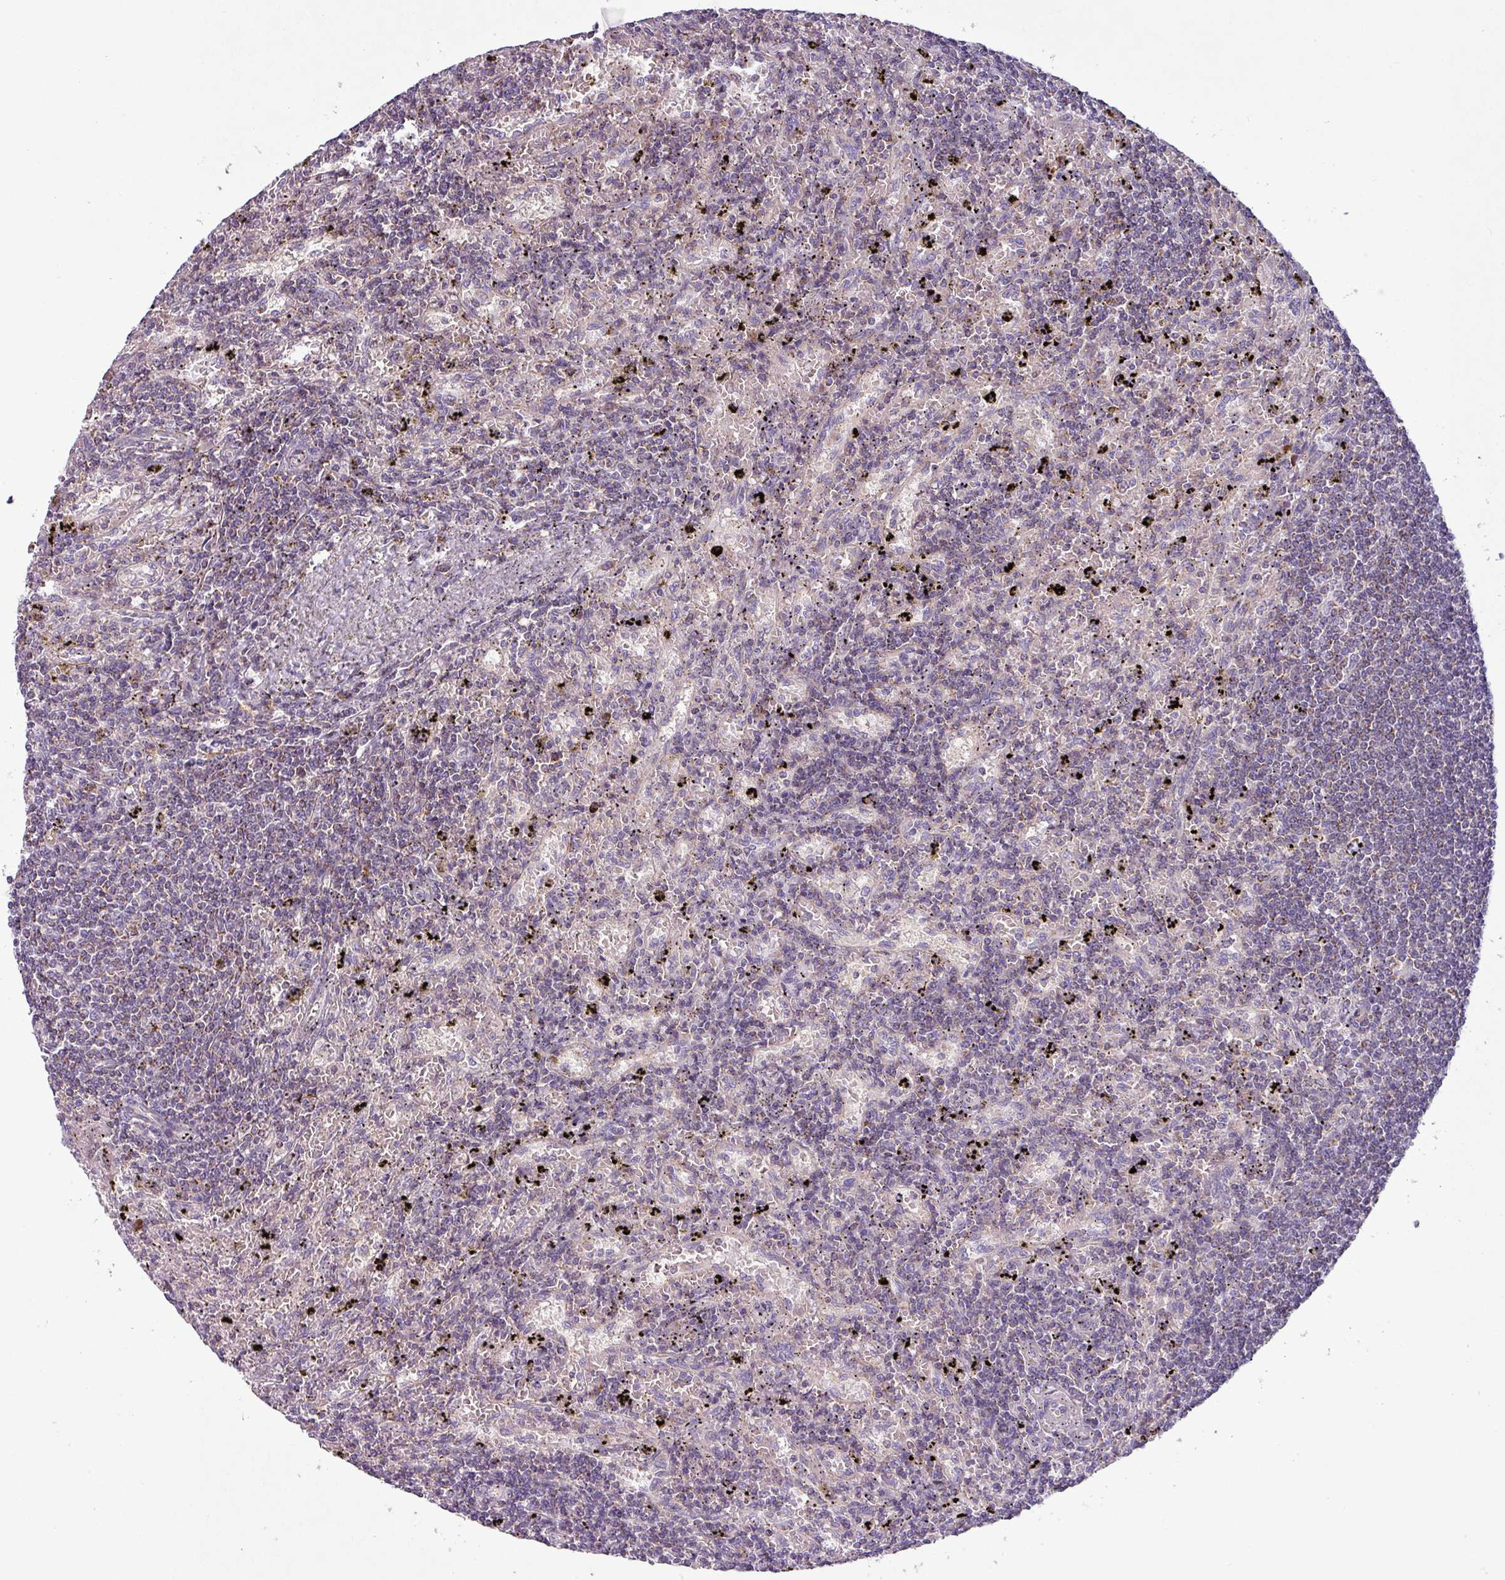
{"staining": {"intensity": "weak", "quantity": "25%-75%", "location": "cytoplasmic/membranous"}, "tissue": "lymphoma", "cell_type": "Tumor cells", "image_type": "cancer", "snomed": [{"axis": "morphology", "description": "Malignant lymphoma, non-Hodgkin's type, Low grade"}, {"axis": "topography", "description": "Spleen"}], "caption": "Brown immunohistochemical staining in lymphoma exhibits weak cytoplasmic/membranous positivity in about 25%-75% of tumor cells. Immunohistochemistry (ihc) stains the protein of interest in brown and the nuclei are stained blue.", "gene": "PNMA6A", "patient": {"sex": "male", "age": 76}}